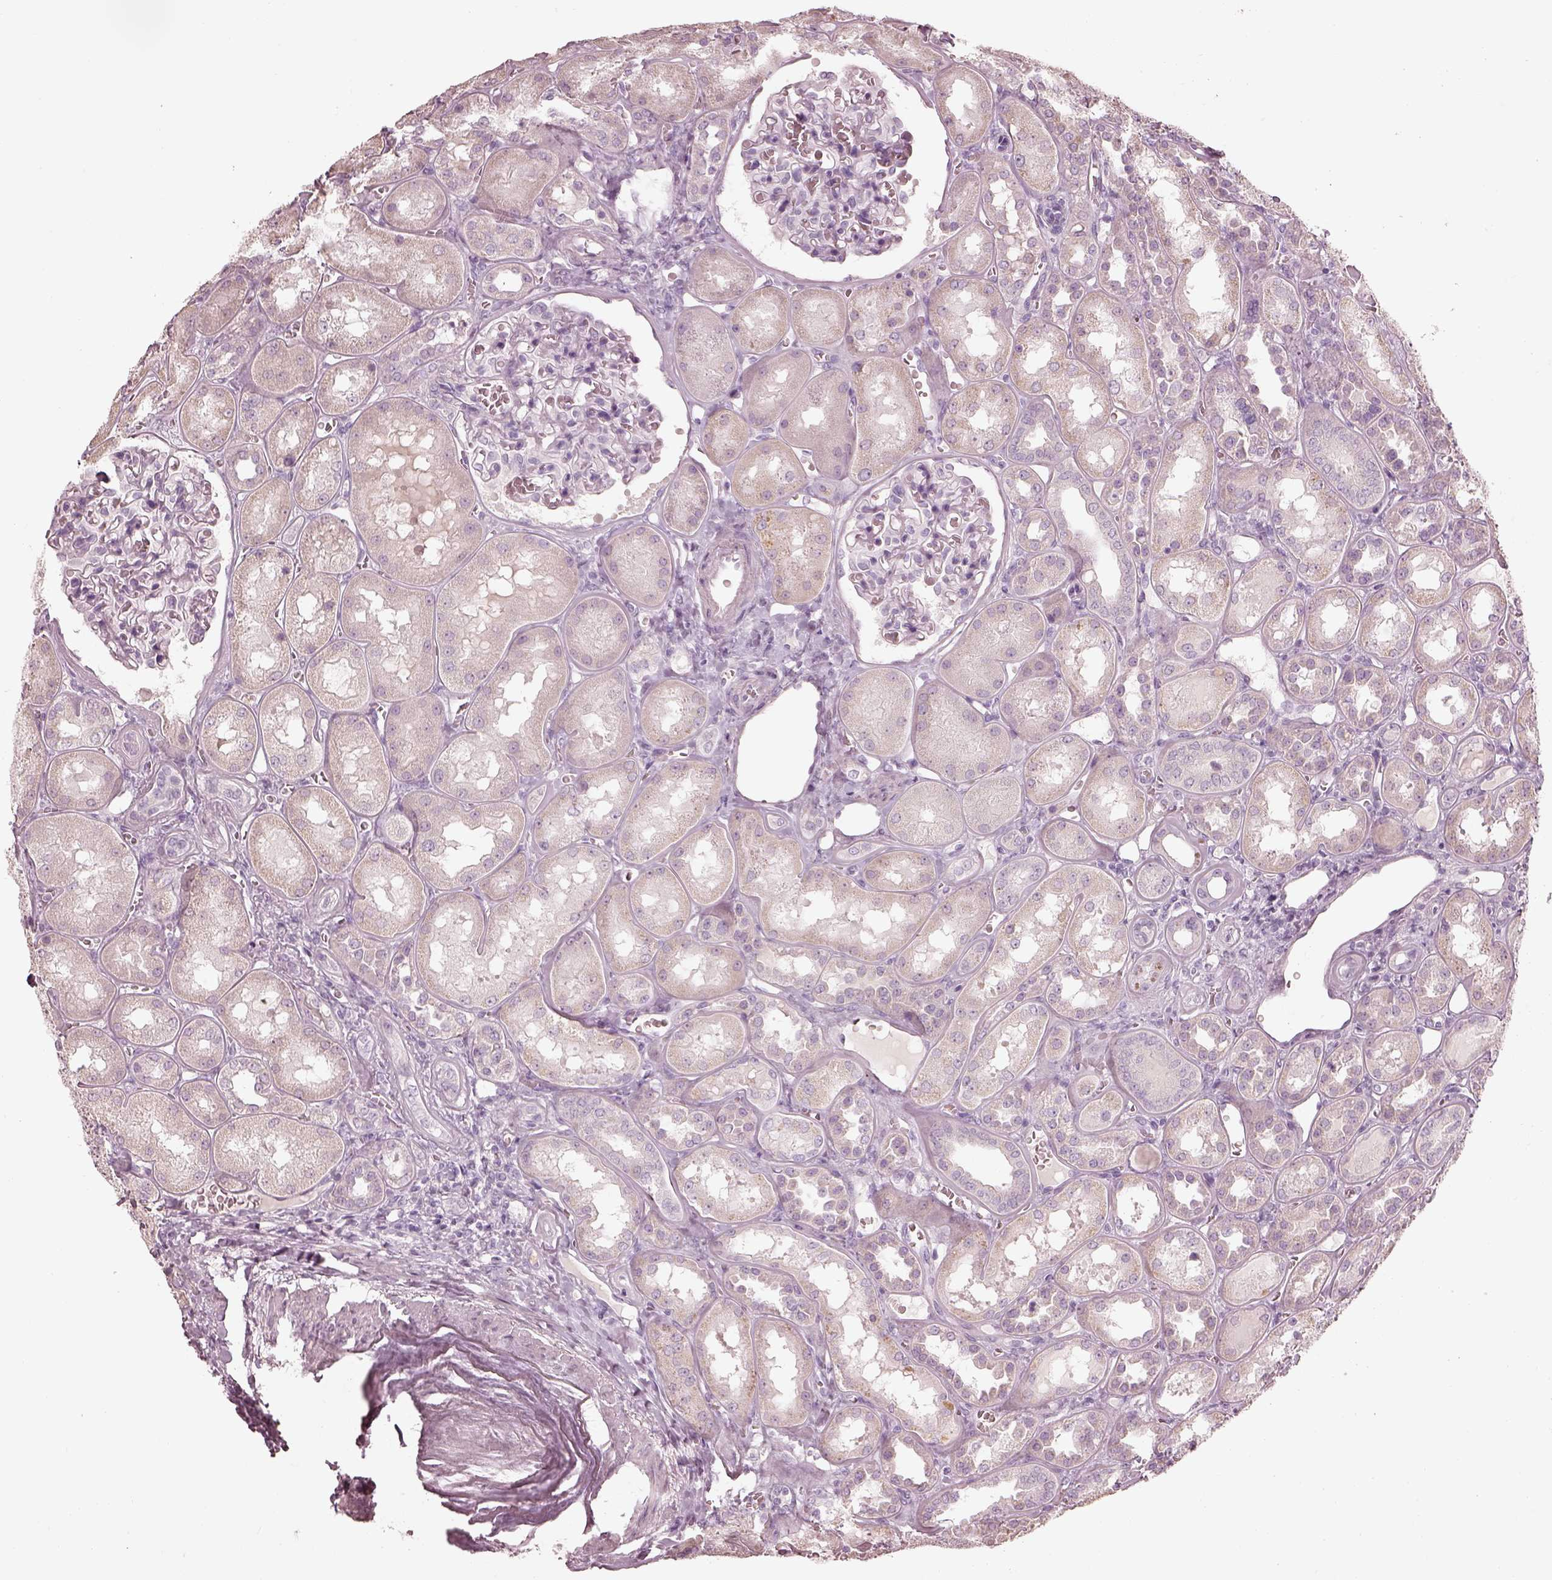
{"staining": {"intensity": "negative", "quantity": "none", "location": "none"}, "tissue": "kidney", "cell_type": "Cells in glomeruli", "image_type": "normal", "snomed": [{"axis": "morphology", "description": "Normal tissue, NOS"}, {"axis": "topography", "description": "Kidney"}], "caption": "Immunohistochemistry histopathology image of unremarkable kidney: human kidney stained with DAB shows no significant protein expression in cells in glomeruli. Brightfield microscopy of immunohistochemistry stained with DAB (brown) and hematoxylin (blue), captured at high magnification.", "gene": "RSPH9", "patient": {"sex": "male", "age": 73}}